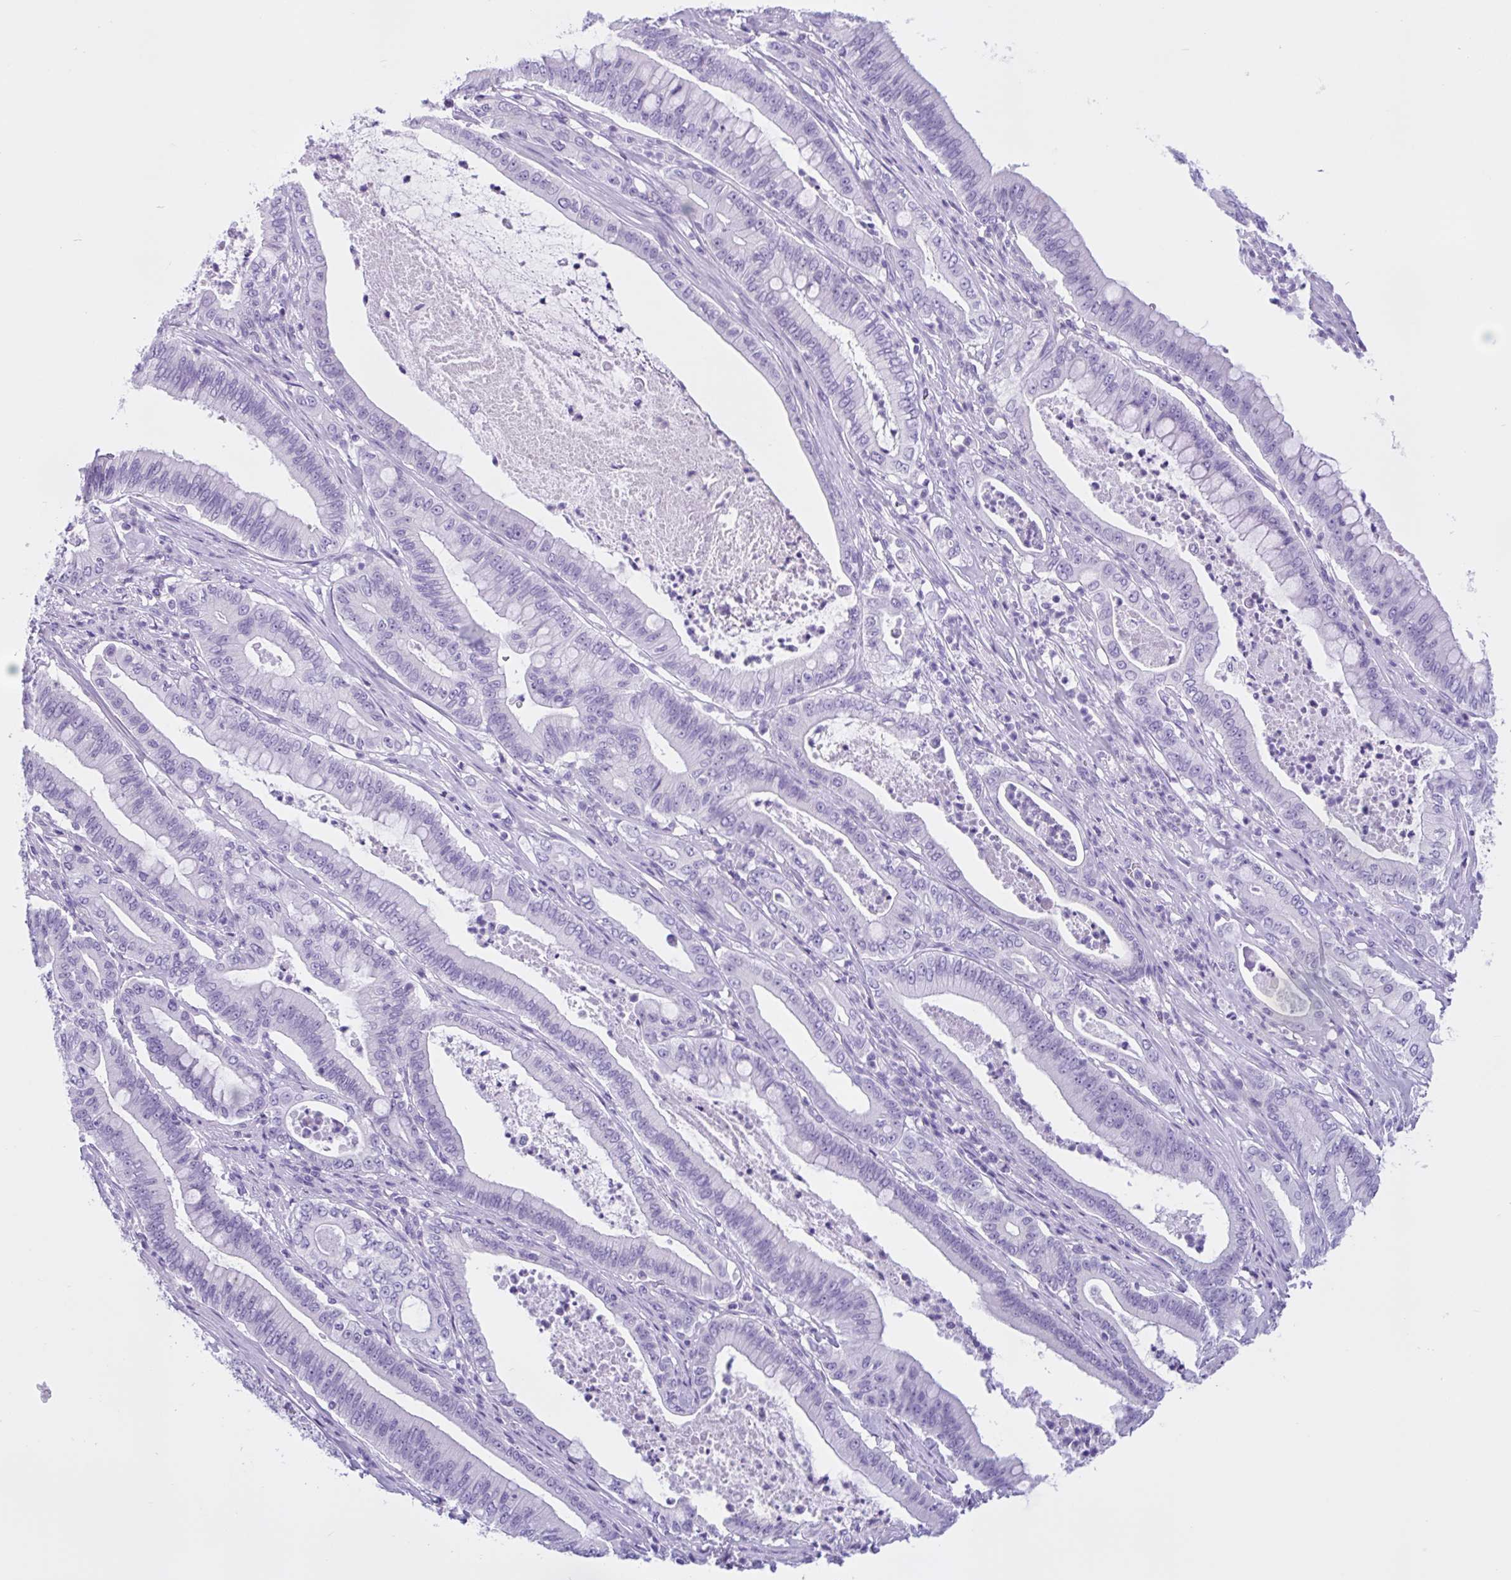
{"staining": {"intensity": "negative", "quantity": "none", "location": "none"}, "tissue": "pancreatic cancer", "cell_type": "Tumor cells", "image_type": "cancer", "snomed": [{"axis": "morphology", "description": "Adenocarcinoma, NOS"}, {"axis": "topography", "description": "Pancreas"}], "caption": "This image is of pancreatic cancer (adenocarcinoma) stained with immunohistochemistry (IHC) to label a protein in brown with the nuclei are counter-stained blue. There is no staining in tumor cells.", "gene": "ZNF319", "patient": {"sex": "male", "age": 71}}